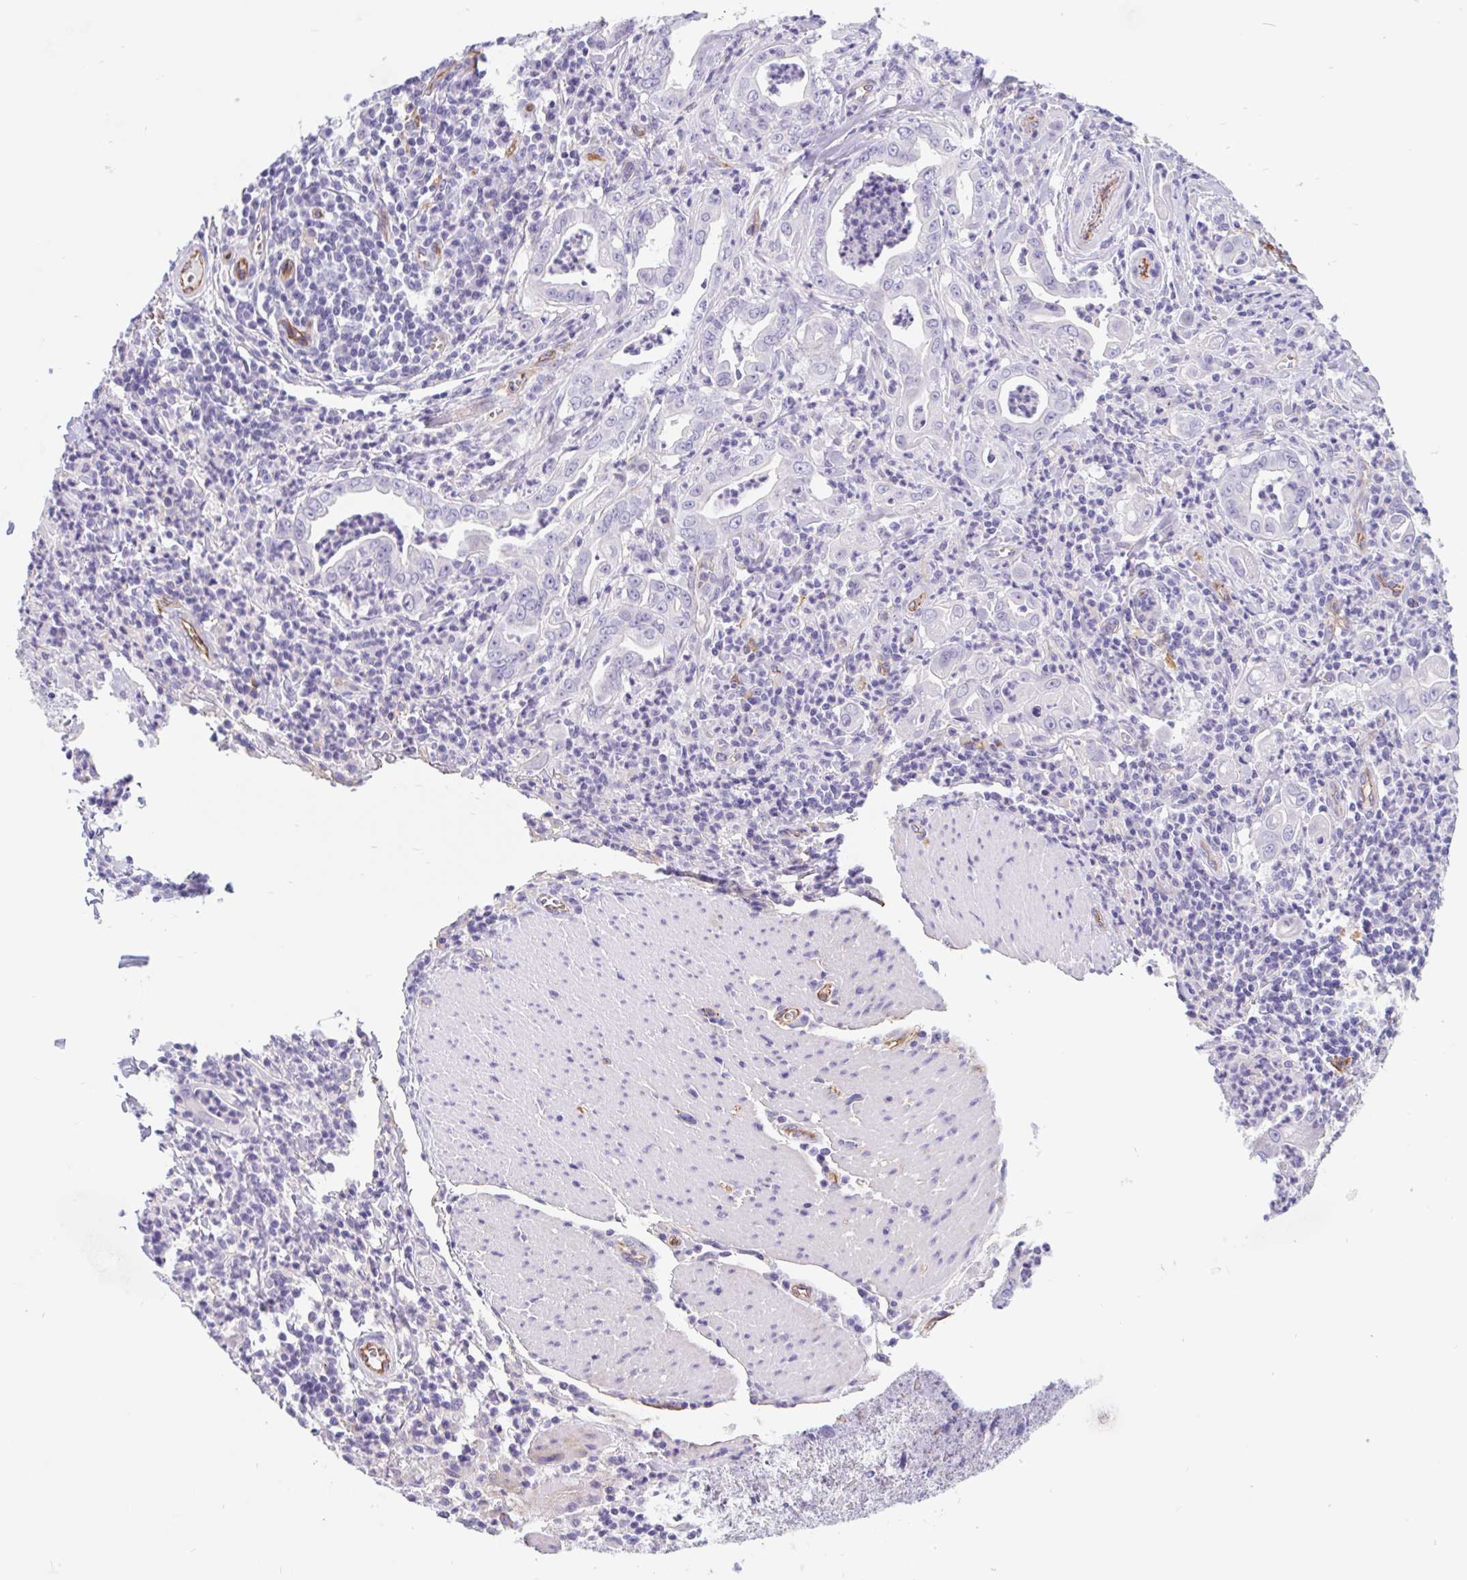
{"staining": {"intensity": "negative", "quantity": "none", "location": "none"}, "tissue": "stomach cancer", "cell_type": "Tumor cells", "image_type": "cancer", "snomed": [{"axis": "morphology", "description": "Adenocarcinoma, NOS"}, {"axis": "topography", "description": "Stomach, upper"}], "caption": "A photomicrograph of stomach cancer (adenocarcinoma) stained for a protein reveals no brown staining in tumor cells.", "gene": "LIMCH1", "patient": {"sex": "female", "age": 79}}